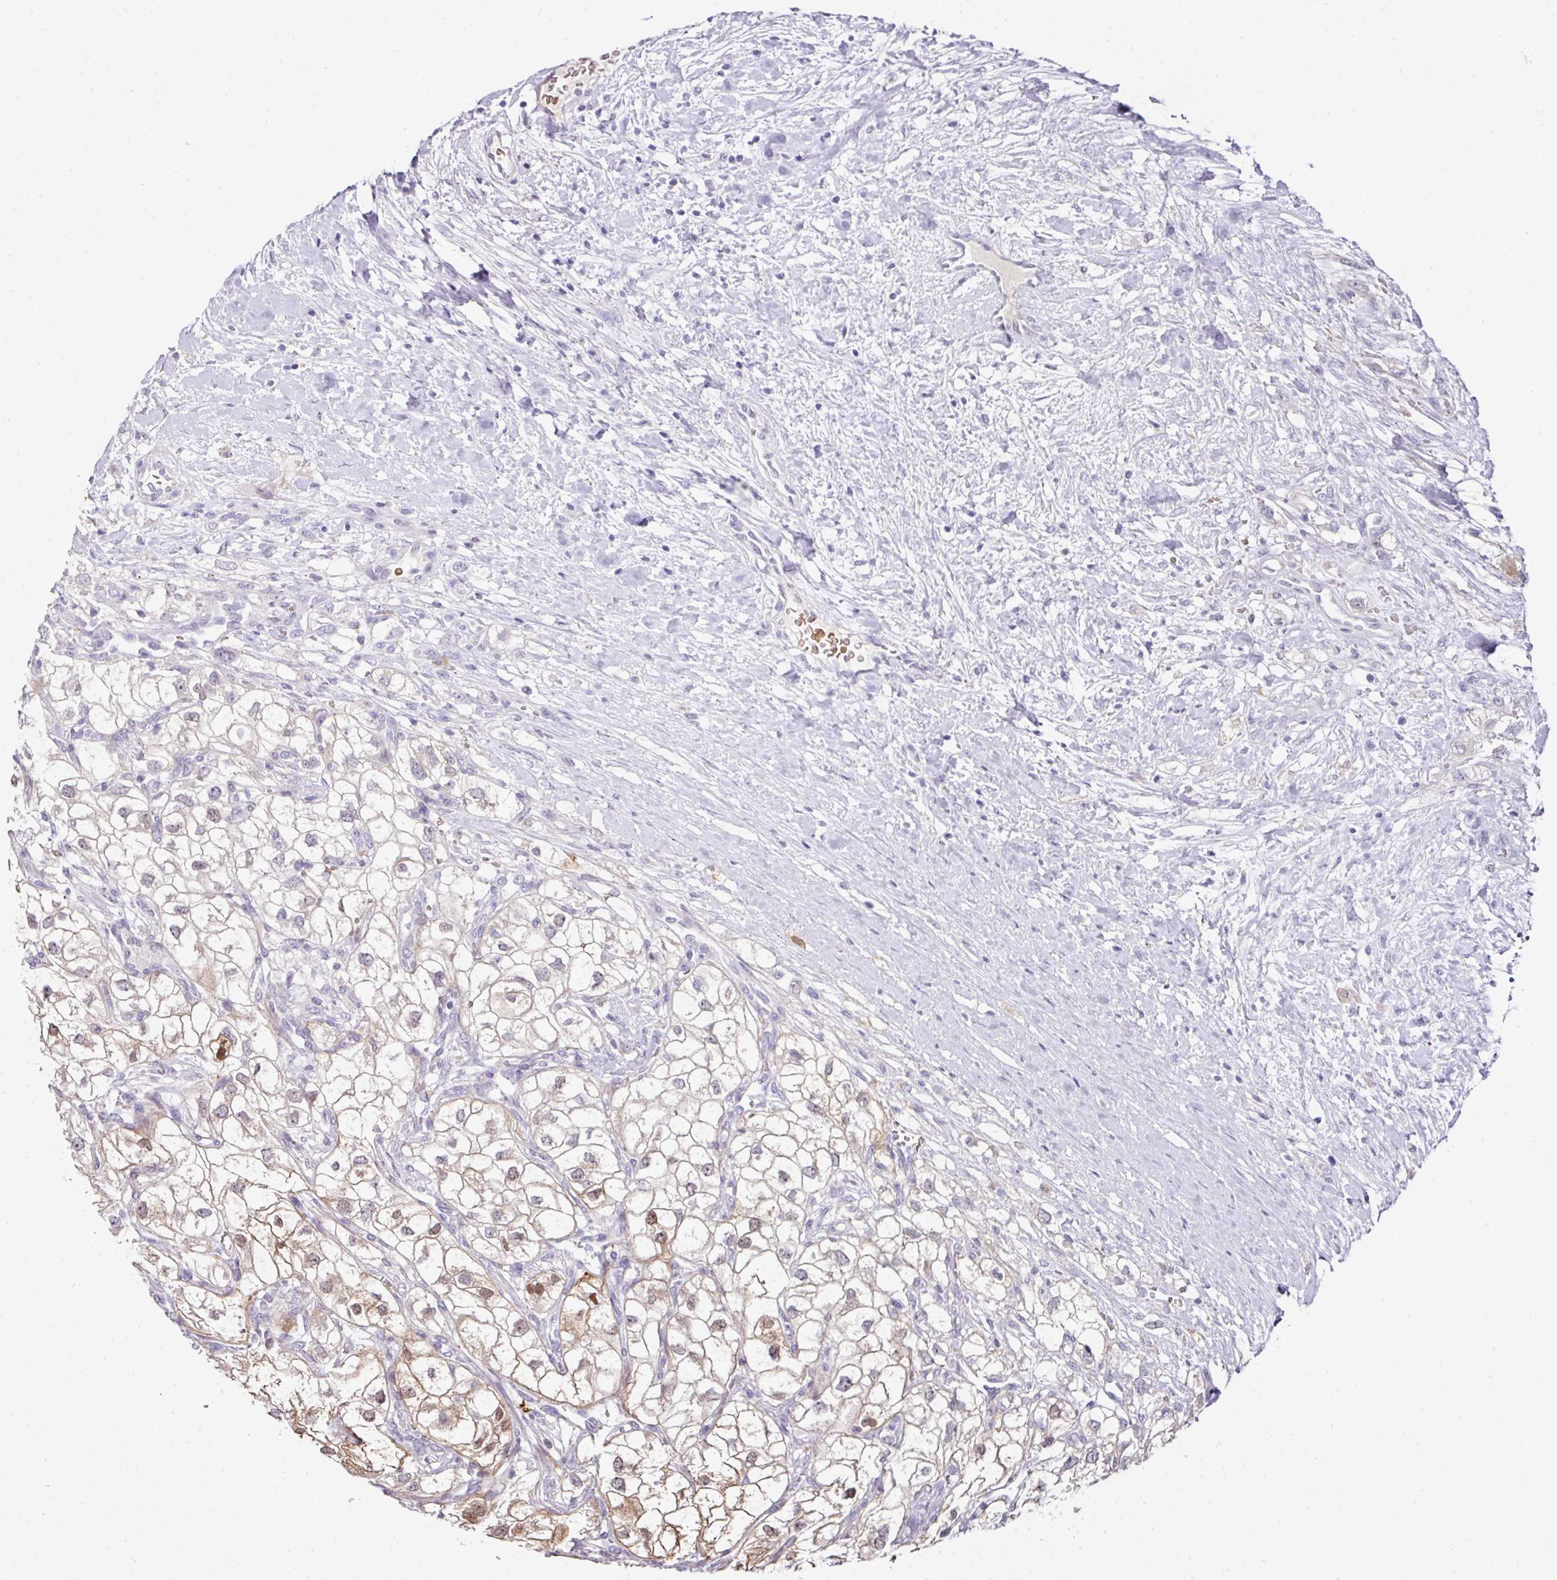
{"staining": {"intensity": "weak", "quantity": "25%-75%", "location": "cytoplasmic/membranous,nuclear"}, "tissue": "renal cancer", "cell_type": "Tumor cells", "image_type": "cancer", "snomed": [{"axis": "morphology", "description": "Adenocarcinoma, NOS"}, {"axis": "topography", "description": "Kidney"}], "caption": "The histopathology image reveals a brown stain indicating the presence of a protein in the cytoplasmic/membranous and nuclear of tumor cells in adenocarcinoma (renal).", "gene": "ANKRD18A", "patient": {"sex": "male", "age": 59}}